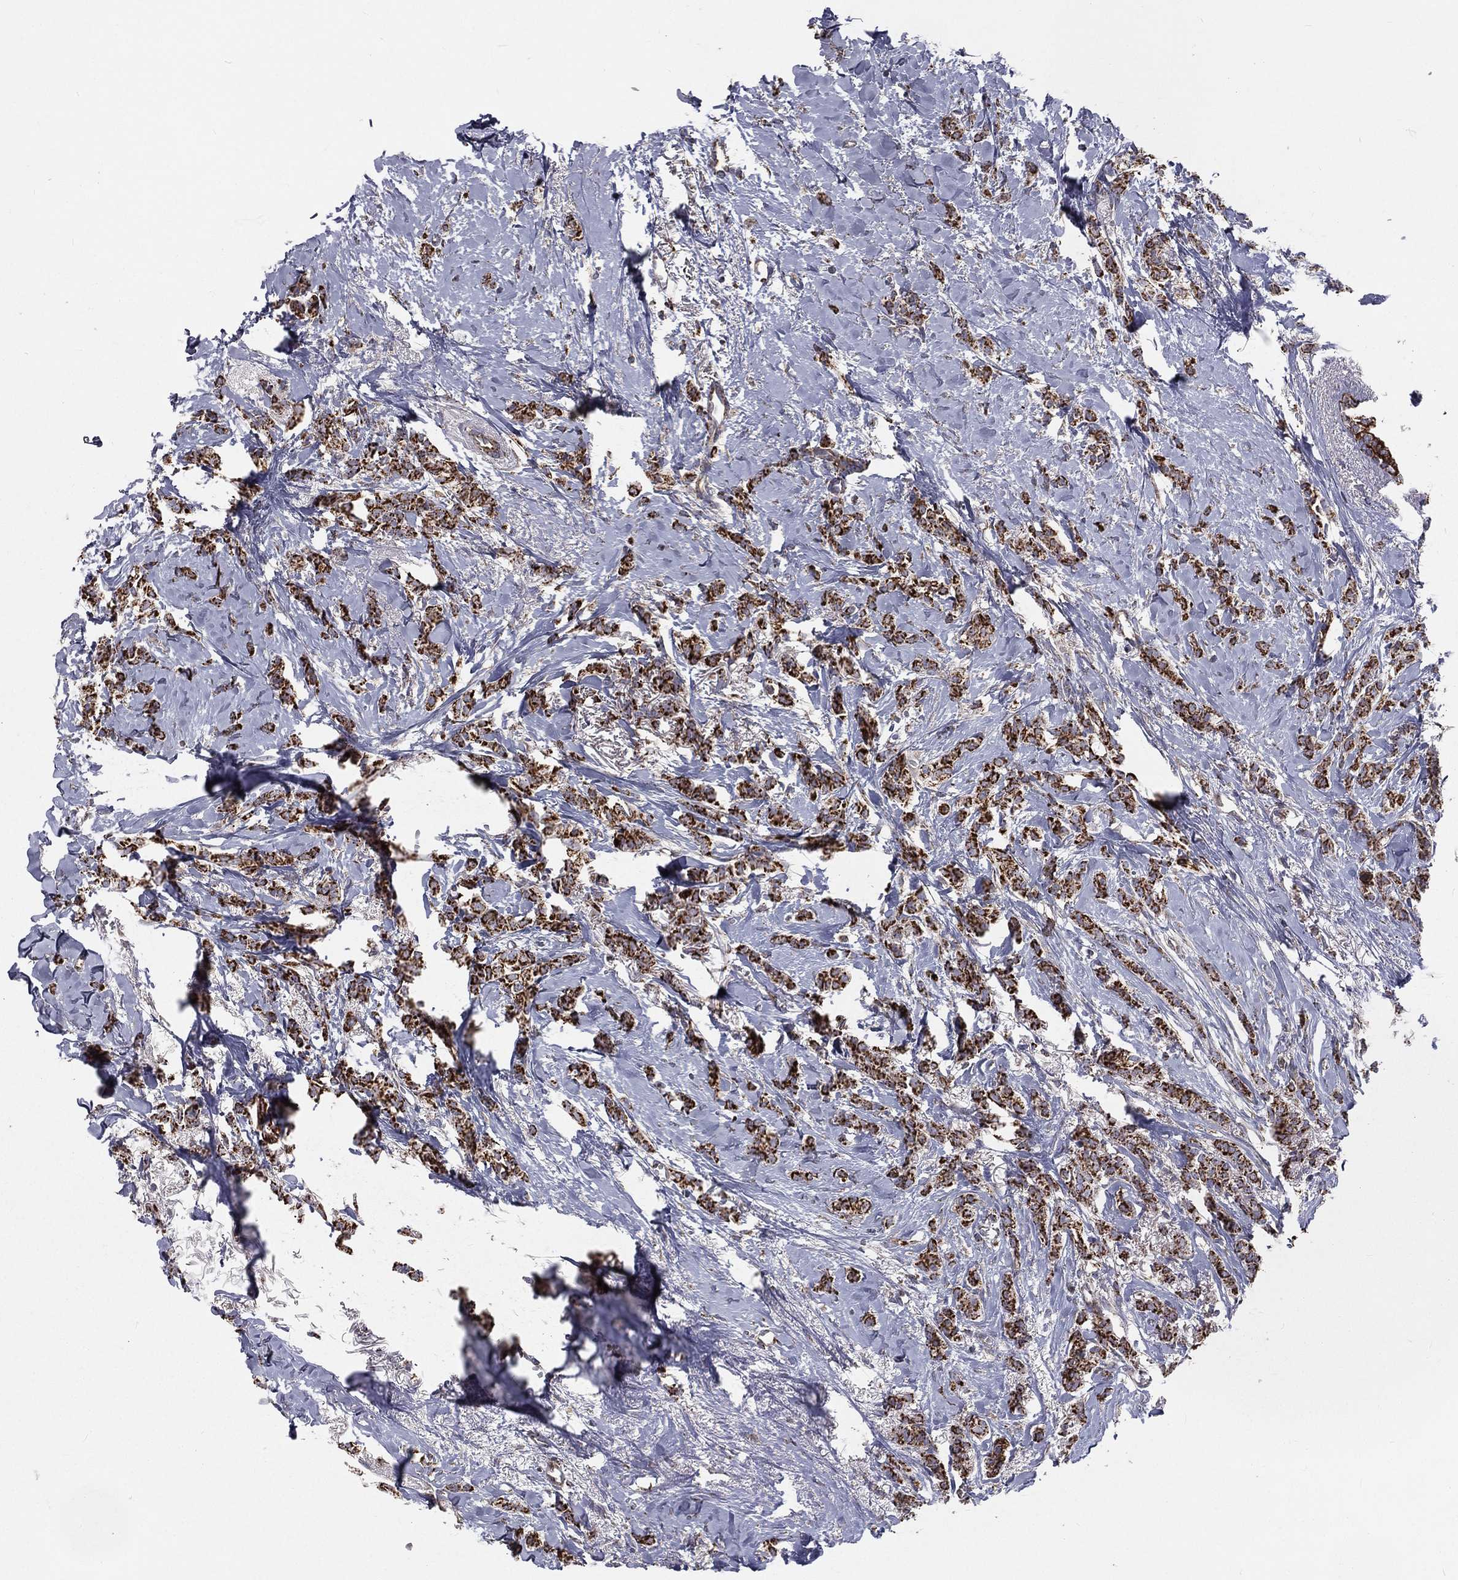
{"staining": {"intensity": "strong", "quantity": ">75%", "location": "cytoplasmic/membranous"}, "tissue": "breast cancer", "cell_type": "Tumor cells", "image_type": "cancer", "snomed": [{"axis": "morphology", "description": "Duct carcinoma"}, {"axis": "topography", "description": "Breast"}], "caption": "High-power microscopy captured an immunohistochemistry micrograph of breast invasive ductal carcinoma, revealing strong cytoplasmic/membranous staining in about >75% of tumor cells.", "gene": "HADH", "patient": {"sex": "female", "age": 85}}